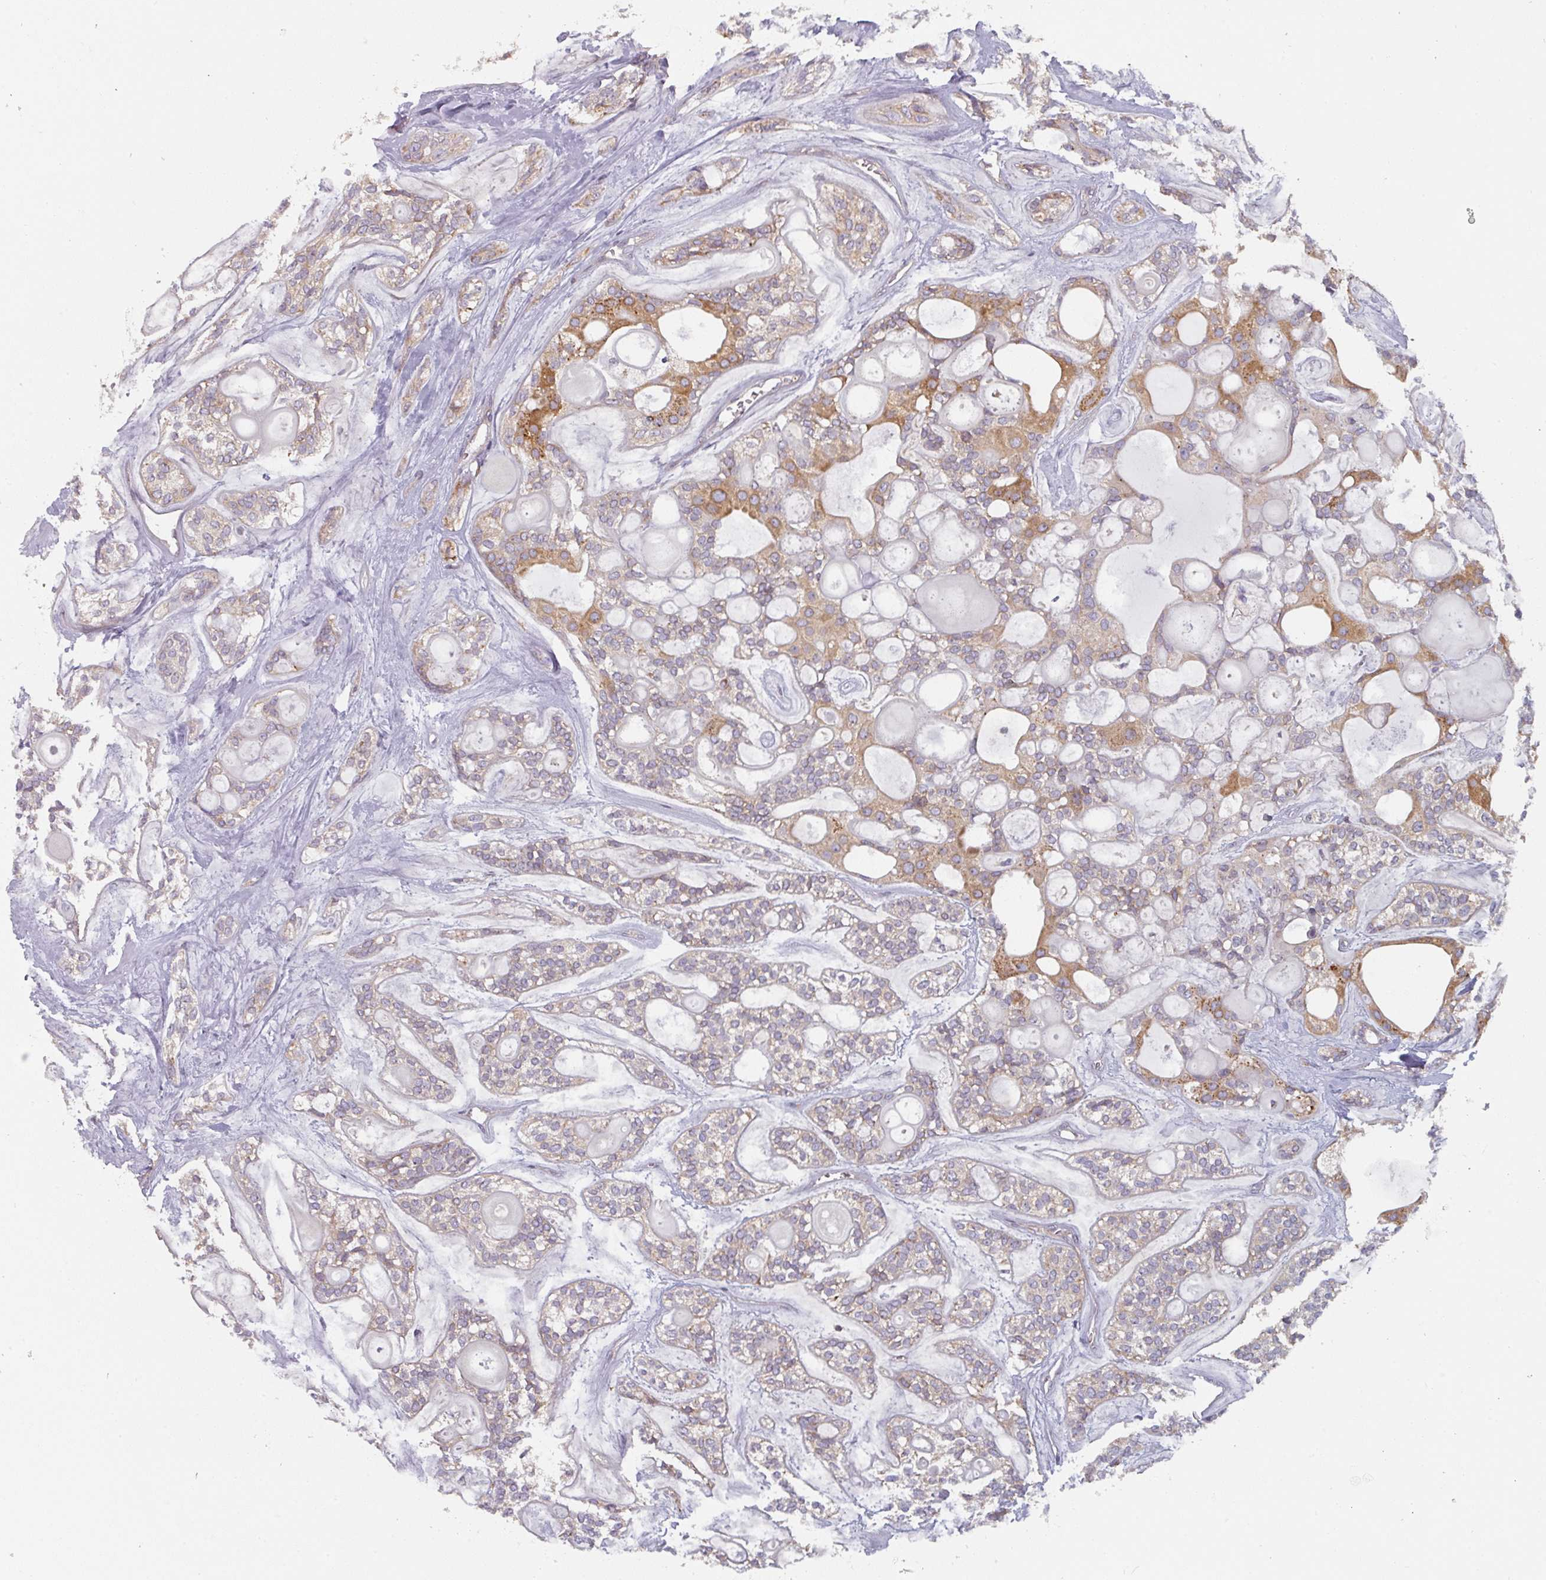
{"staining": {"intensity": "moderate", "quantity": "25%-75%", "location": "cytoplasmic/membranous"}, "tissue": "head and neck cancer", "cell_type": "Tumor cells", "image_type": "cancer", "snomed": [{"axis": "morphology", "description": "Adenocarcinoma, NOS"}, {"axis": "topography", "description": "Head-Neck"}], "caption": "Head and neck adenocarcinoma tissue demonstrates moderate cytoplasmic/membranous positivity in about 25%-75% of tumor cells", "gene": "TAPT1", "patient": {"sex": "male", "age": 66}}